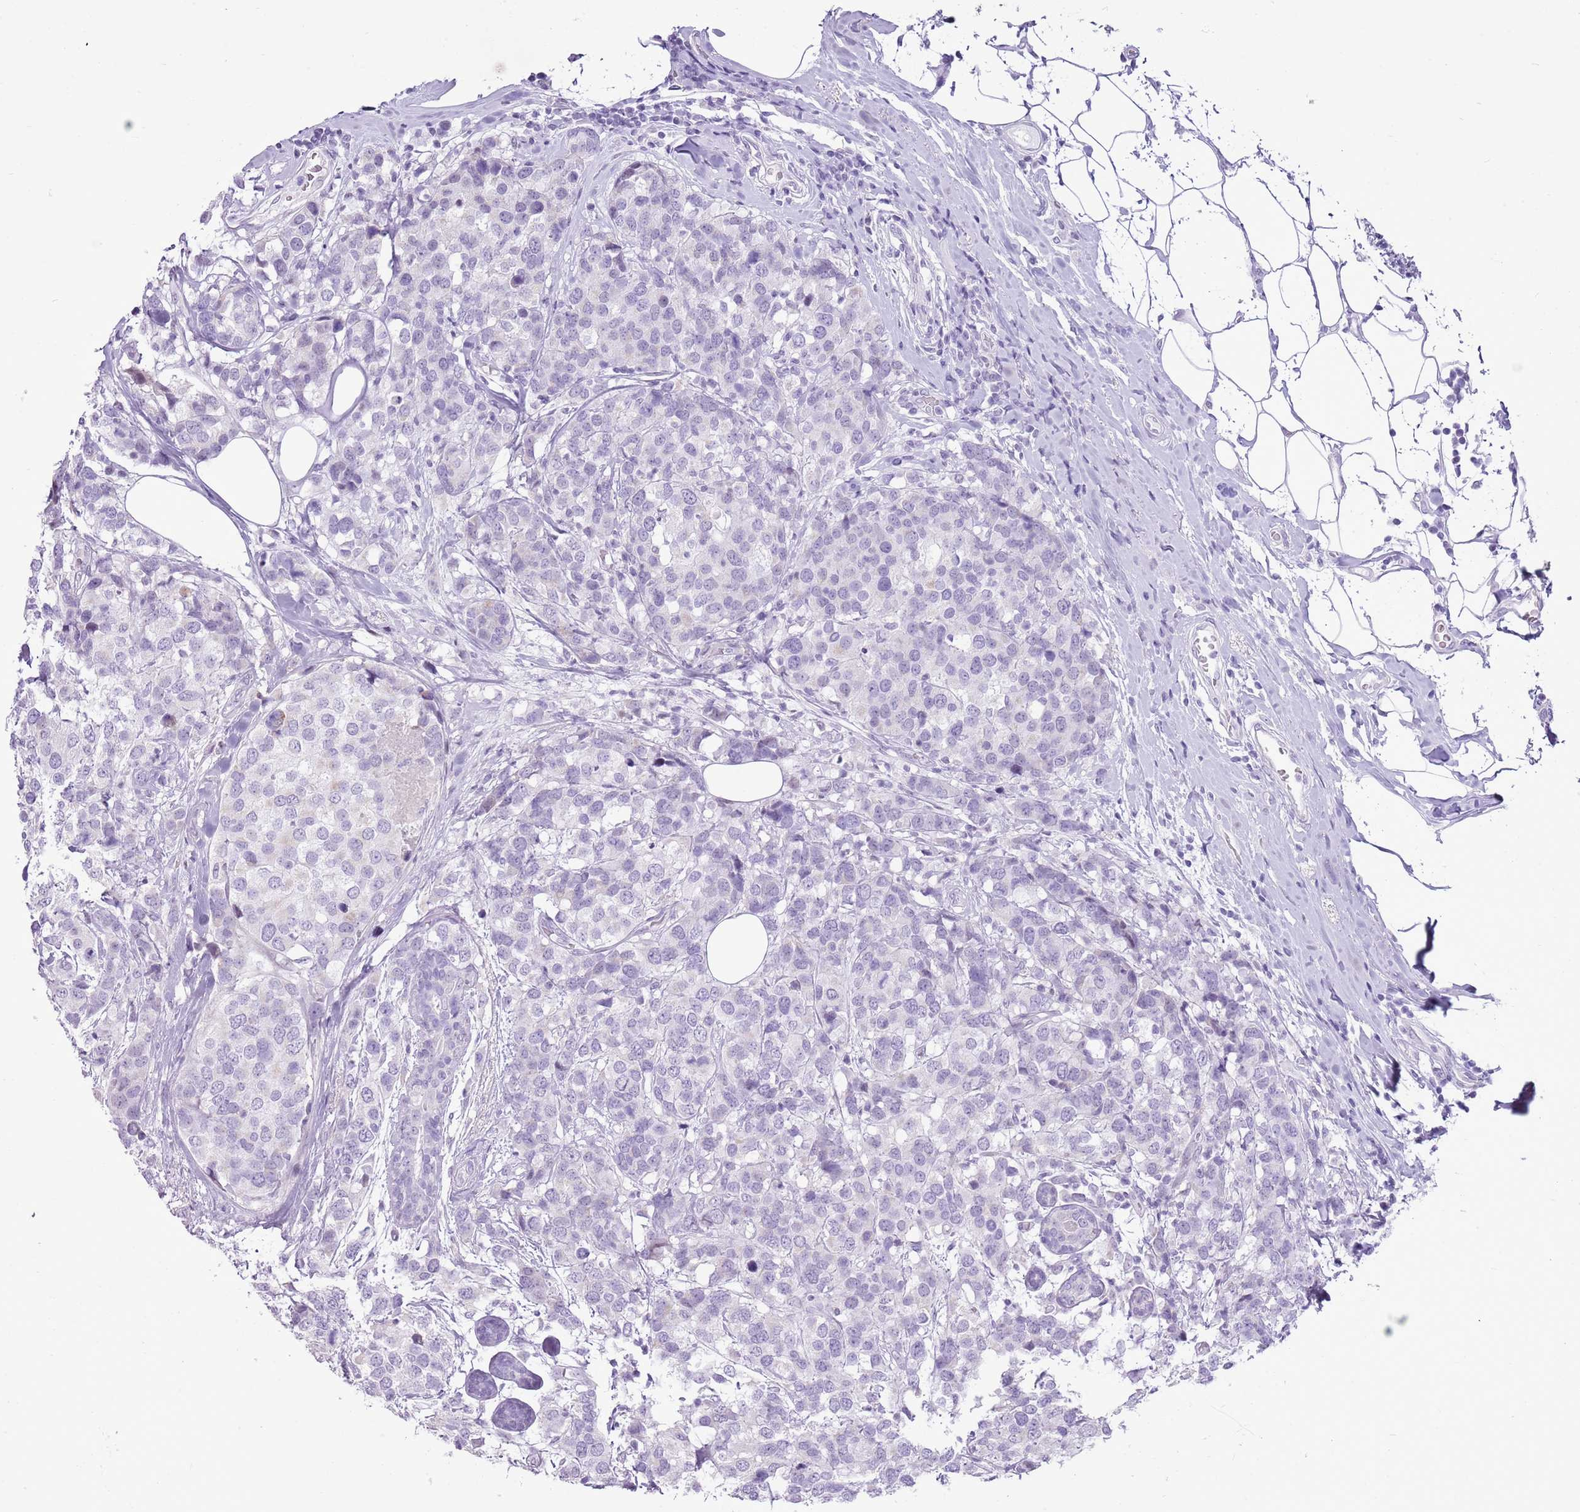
{"staining": {"intensity": "negative", "quantity": "none", "location": "none"}, "tissue": "breast cancer", "cell_type": "Tumor cells", "image_type": "cancer", "snomed": [{"axis": "morphology", "description": "Lobular carcinoma"}, {"axis": "topography", "description": "Breast"}], "caption": "An image of human breast cancer is negative for staining in tumor cells.", "gene": "RPL3L", "patient": {"sex": "female", "age": 59}}